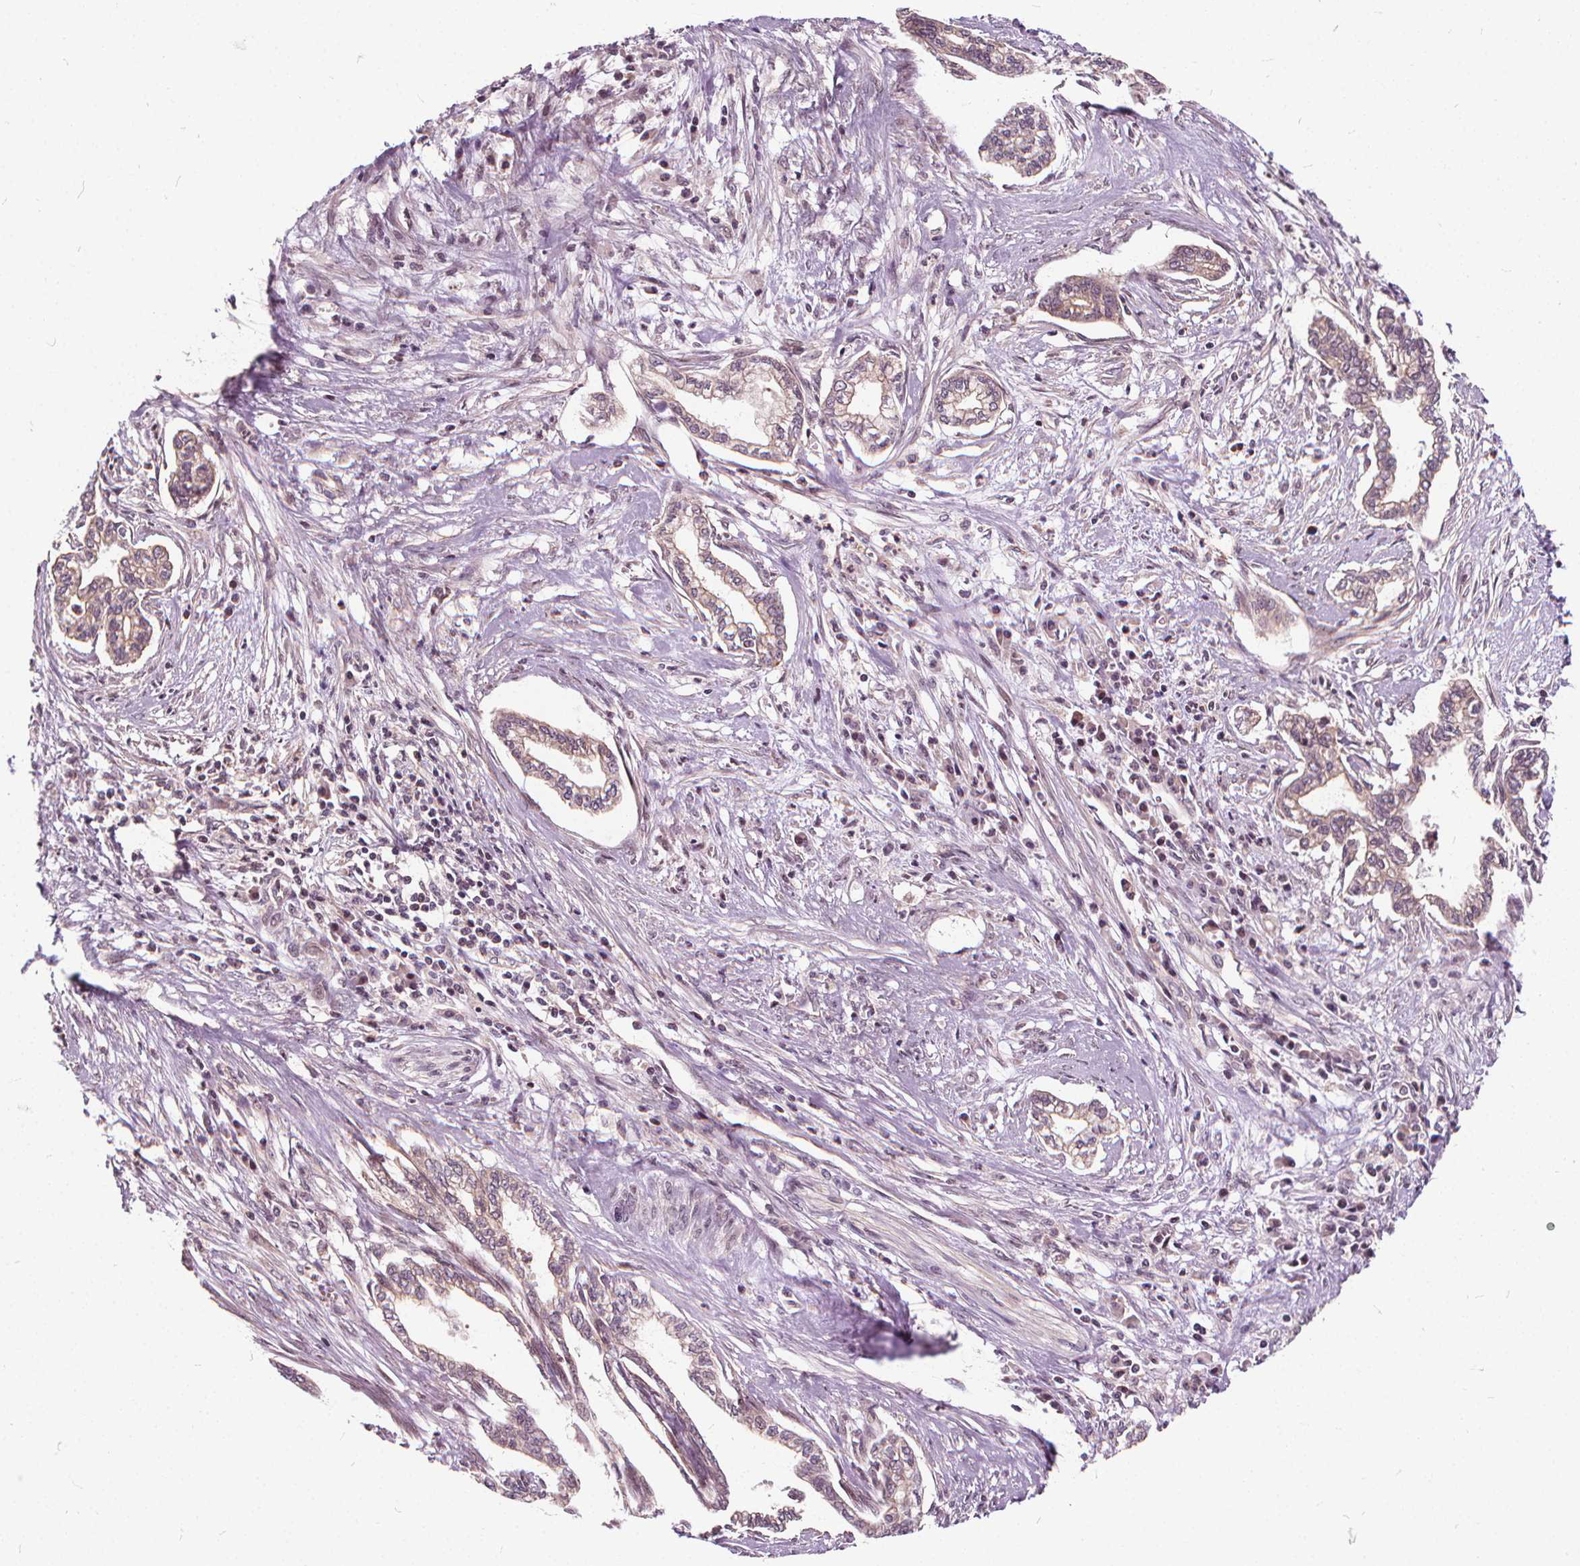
{"staining": {"intensity": "negative", "quantity": "none", "location": "none"}, "tissue": "cervical cancer", "cell_type": "Tumor cells", "image_type": "cancer", "snomed": [{"axis": "morphology", "description": "Adenocarcinoma, NOS"}, {"axis": "topography", "description": "Cervix"}], "caption": "This micrograph is of cervical cancer stained with IHC to label a protein in brown with the nuclei are counter-stained blue. There is no expression in tumor cells.", "gene": "INPP5E", "patient": {"sex": "female", "age": 62}}